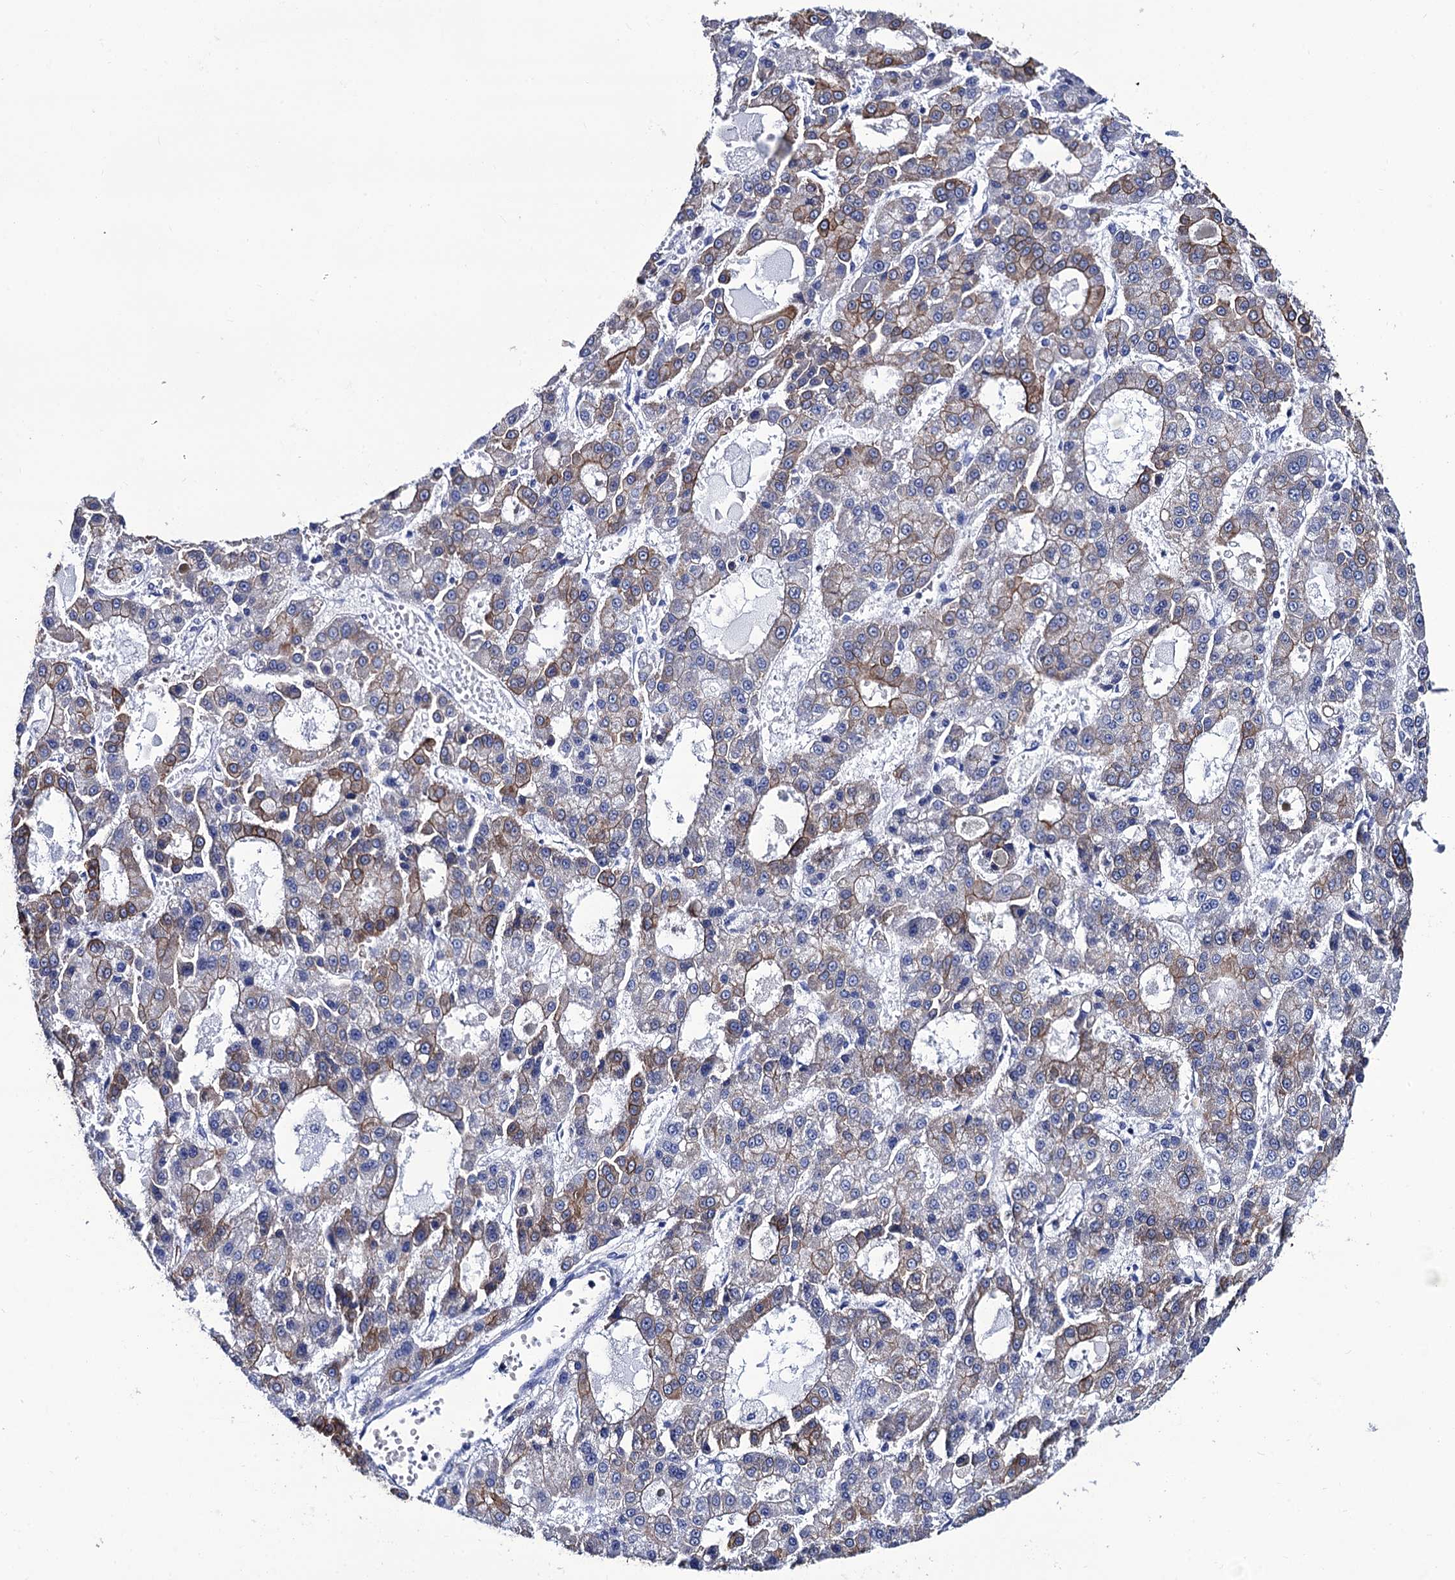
{"staining": {"intensity": "moderate", "quantity": "25%-75%", "location": "cytoplasmic/membranous"}, "tissue": "liver cancer", "cell_type": "Tumor cells", "image_type": "cancer", "snomed": [{"axis": "morphology", "description": "Carcinoma, Hepatocellular, NOS"}, {"axis": "topography", "description": "Liver"}], "caption": "Immunohistochemistry histopathology image of human liver cancer stained for a protein (brown), which reveals medium levels of moderate cytoplasmic/membranous positivity in about 25%-75% of tumor cells.", "gene": "RAB3IP", "patient": {"sex": "male", "age": 70}}